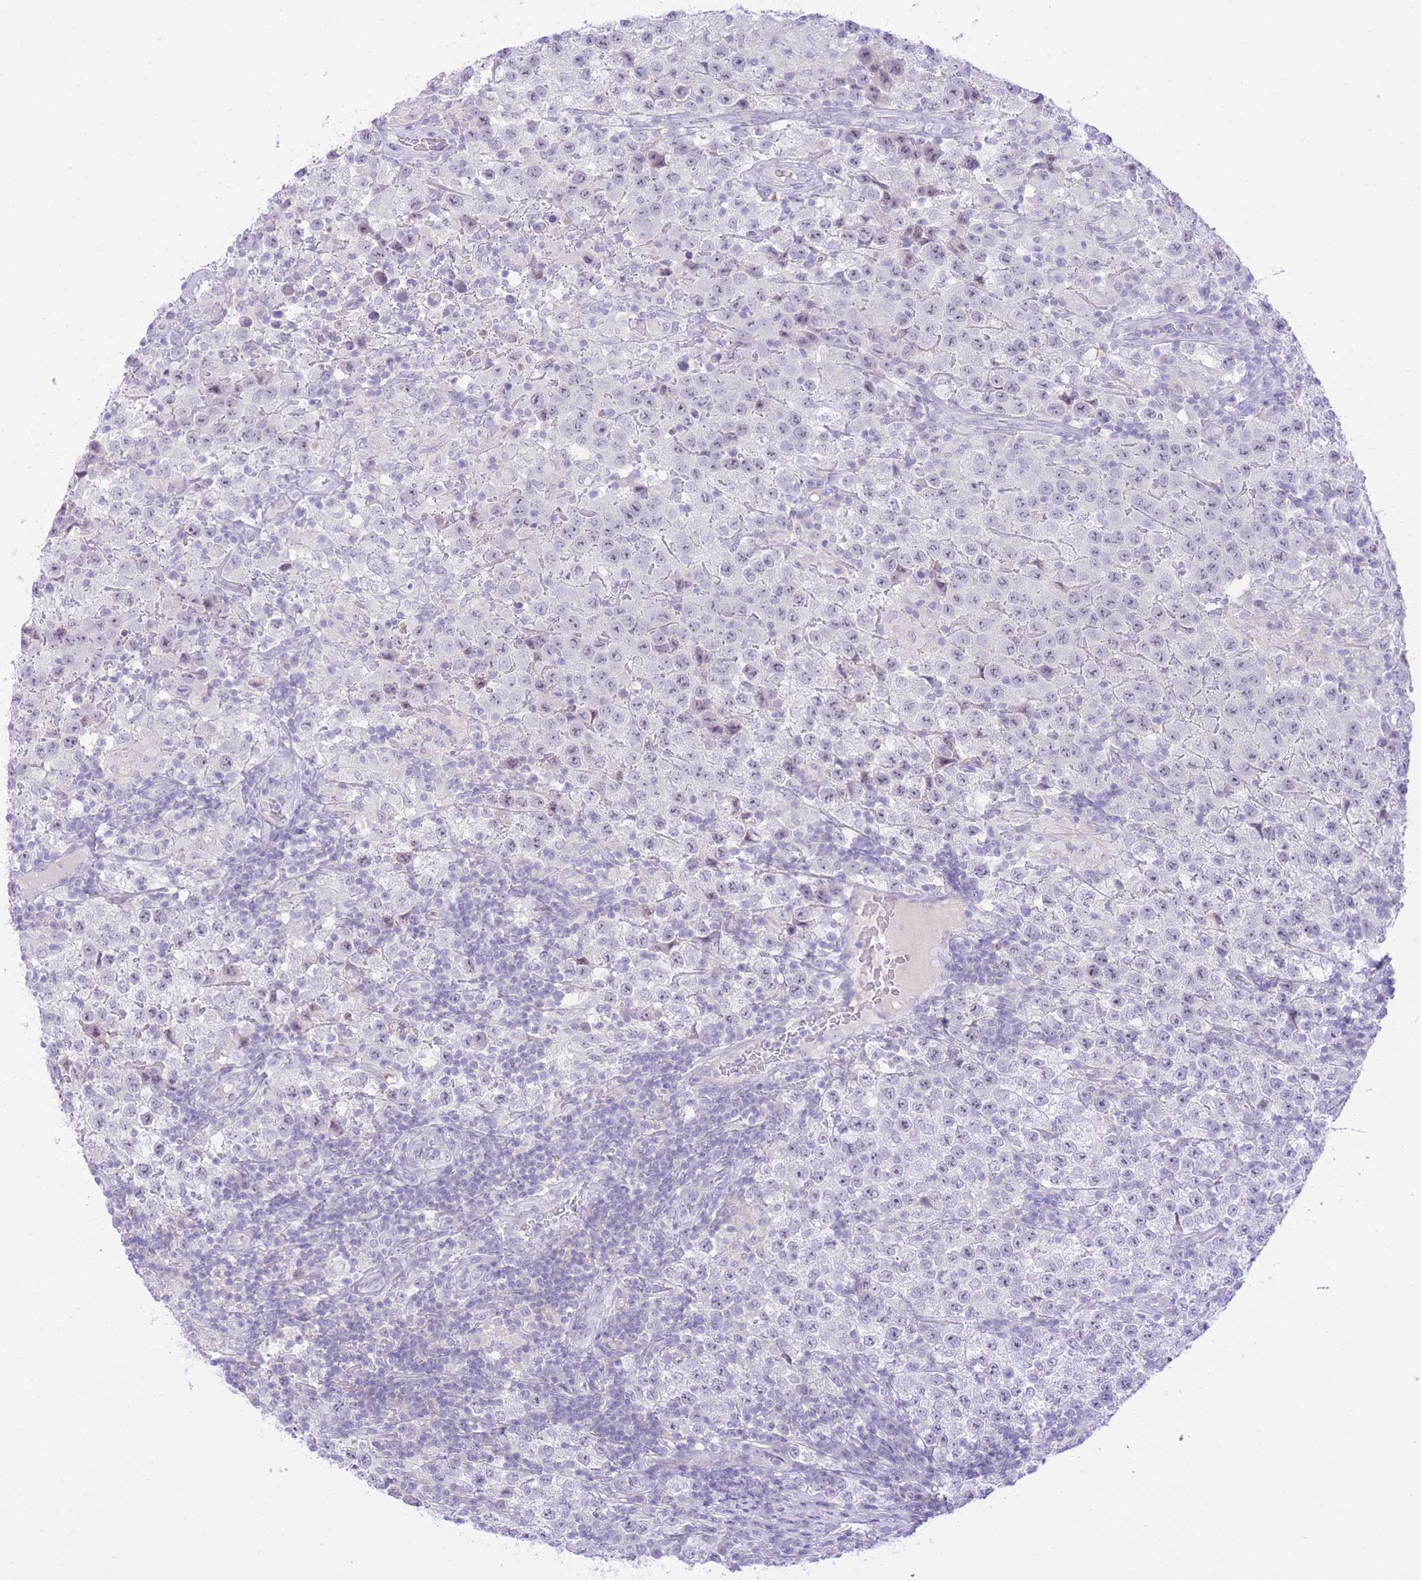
{"staining": {"intensity": "negative", "quantity": "none", "location": "none"}, "tissue": "testis cancer", "cell_type": "Tumor cells", "image_type": "cancer", "snomed": [{"axis": "morphology", "description": "Seminoma, NOS"}, {"axis": "morphology", "description": "Carcinoma, Embryonal, NOS"}, {"axis": "topography", "description": "Testis"}], "caption": "Testis cancer was stained to show a protein in brown. There is no significant staining in tumor cells. (IHC, brightfield microscopy, high magnification).", "gene": "ZNF212", "patient": {"sex": "male", "age": 41}}